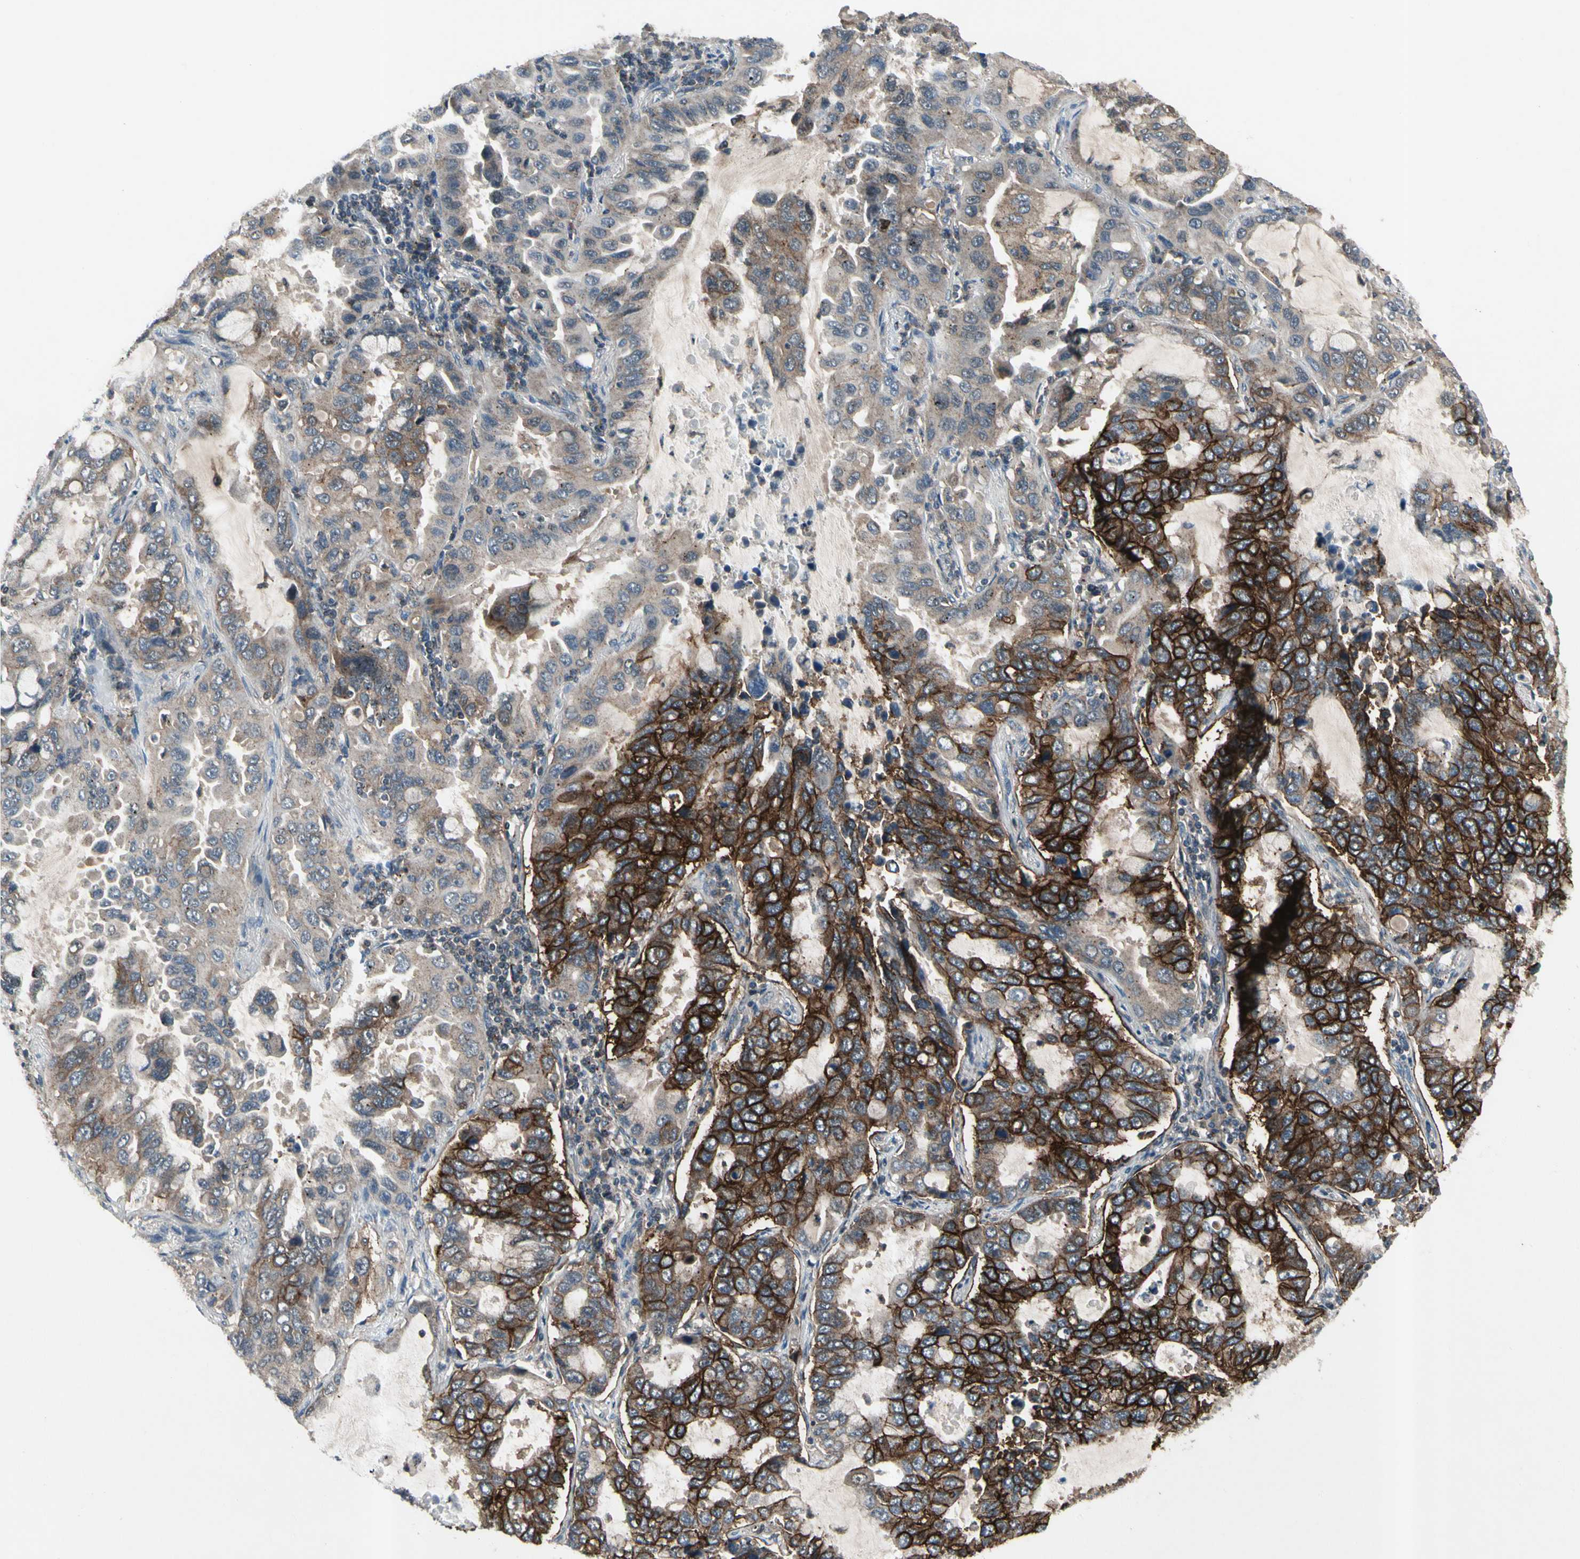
{"staining": {"intensity": "strong", "quantity": ">75%", "location": "cytoplasmic/membranous"}, "tissue": "lung cancer", "cell_type": "Tumor cells", "image_type": "cancer", "snomed": [{"axis": "morphology", "description": "Adenocarcinoma, NOS"}, {"axis": "topography", "description": "Lung"}], "caption": "Immunohistochemistry (IHC) of lung adenocarcinoma reveals high levels of strong cytoplasmic/membranous positivity in about >75% of tumor cells.", "gene": "NMI", "patient": {"sex": "male", "age": 64}}